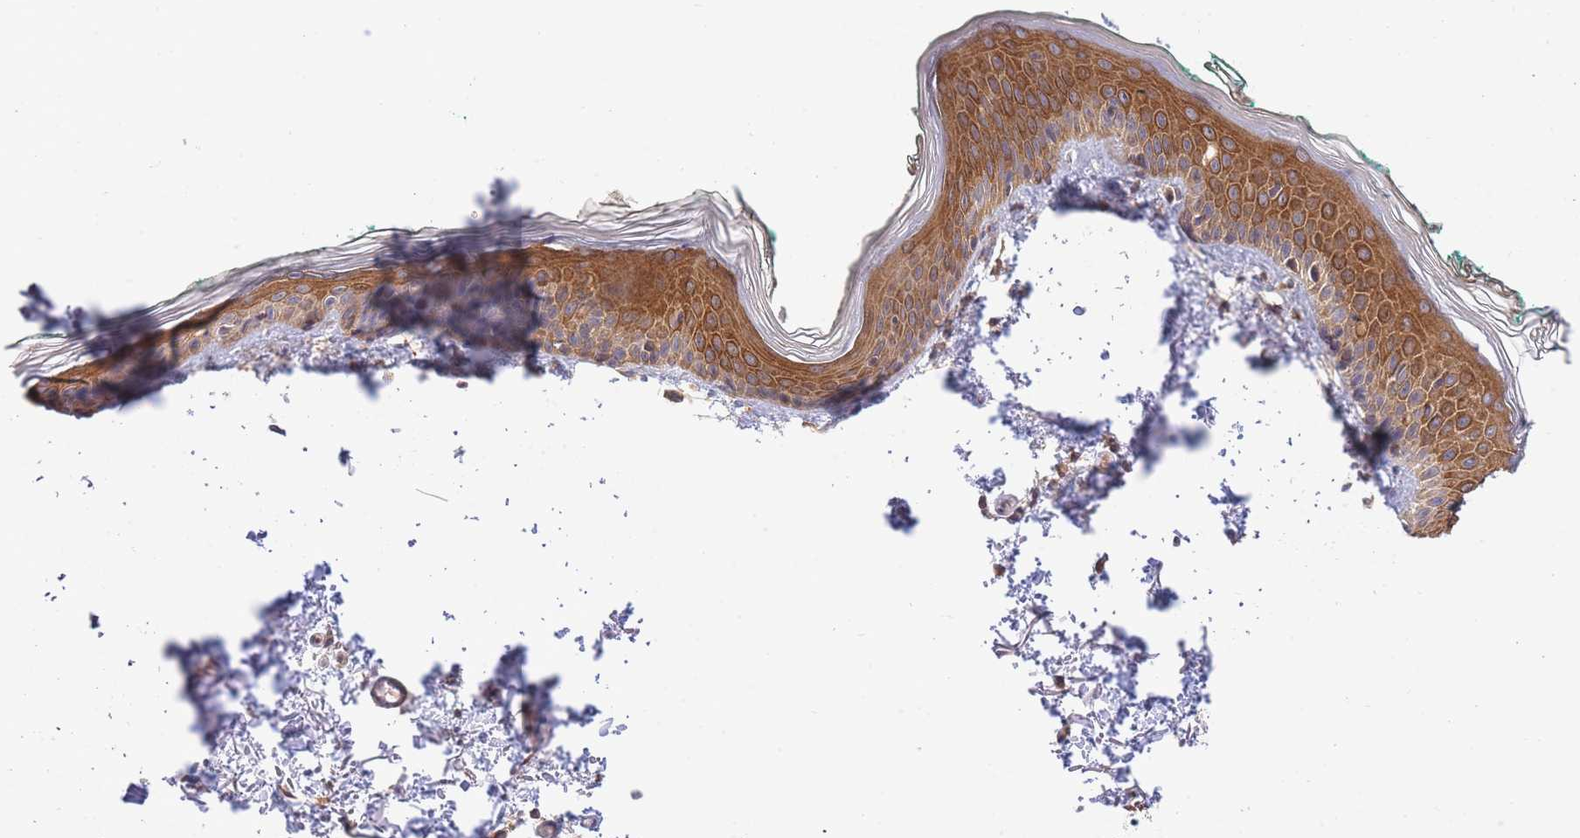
{"staining": {"intensity": "weak", "quantity": ">75%", "location": "cytoplasmic/membranous"}, "tissue": "skin", "cell_type": "Fibroblasts", "image_type": "normal", "snomed": [{"axis": "morphology", "description": "Normal tissue, NOS"}, {"axis": "morphology", "description": "Malignant melanoma, NOS"}, {"axis": "topography", "description": "Skin"}], "caption": "Skin stained with DAB (3,3'-diaminobenzidine) immunohistochemistry displays low levels of weak cytoplasmic/membranous staining in approximately >75% of fibroblasts. The protein is stained brown, and the nuclei are stained in blue (DAB (3,3'-diaminobenzidine) IHC with brightfield microscopy, high magnification).", "gene": "EIF2B2", "patient": {"sex": "male", "age": 62}}